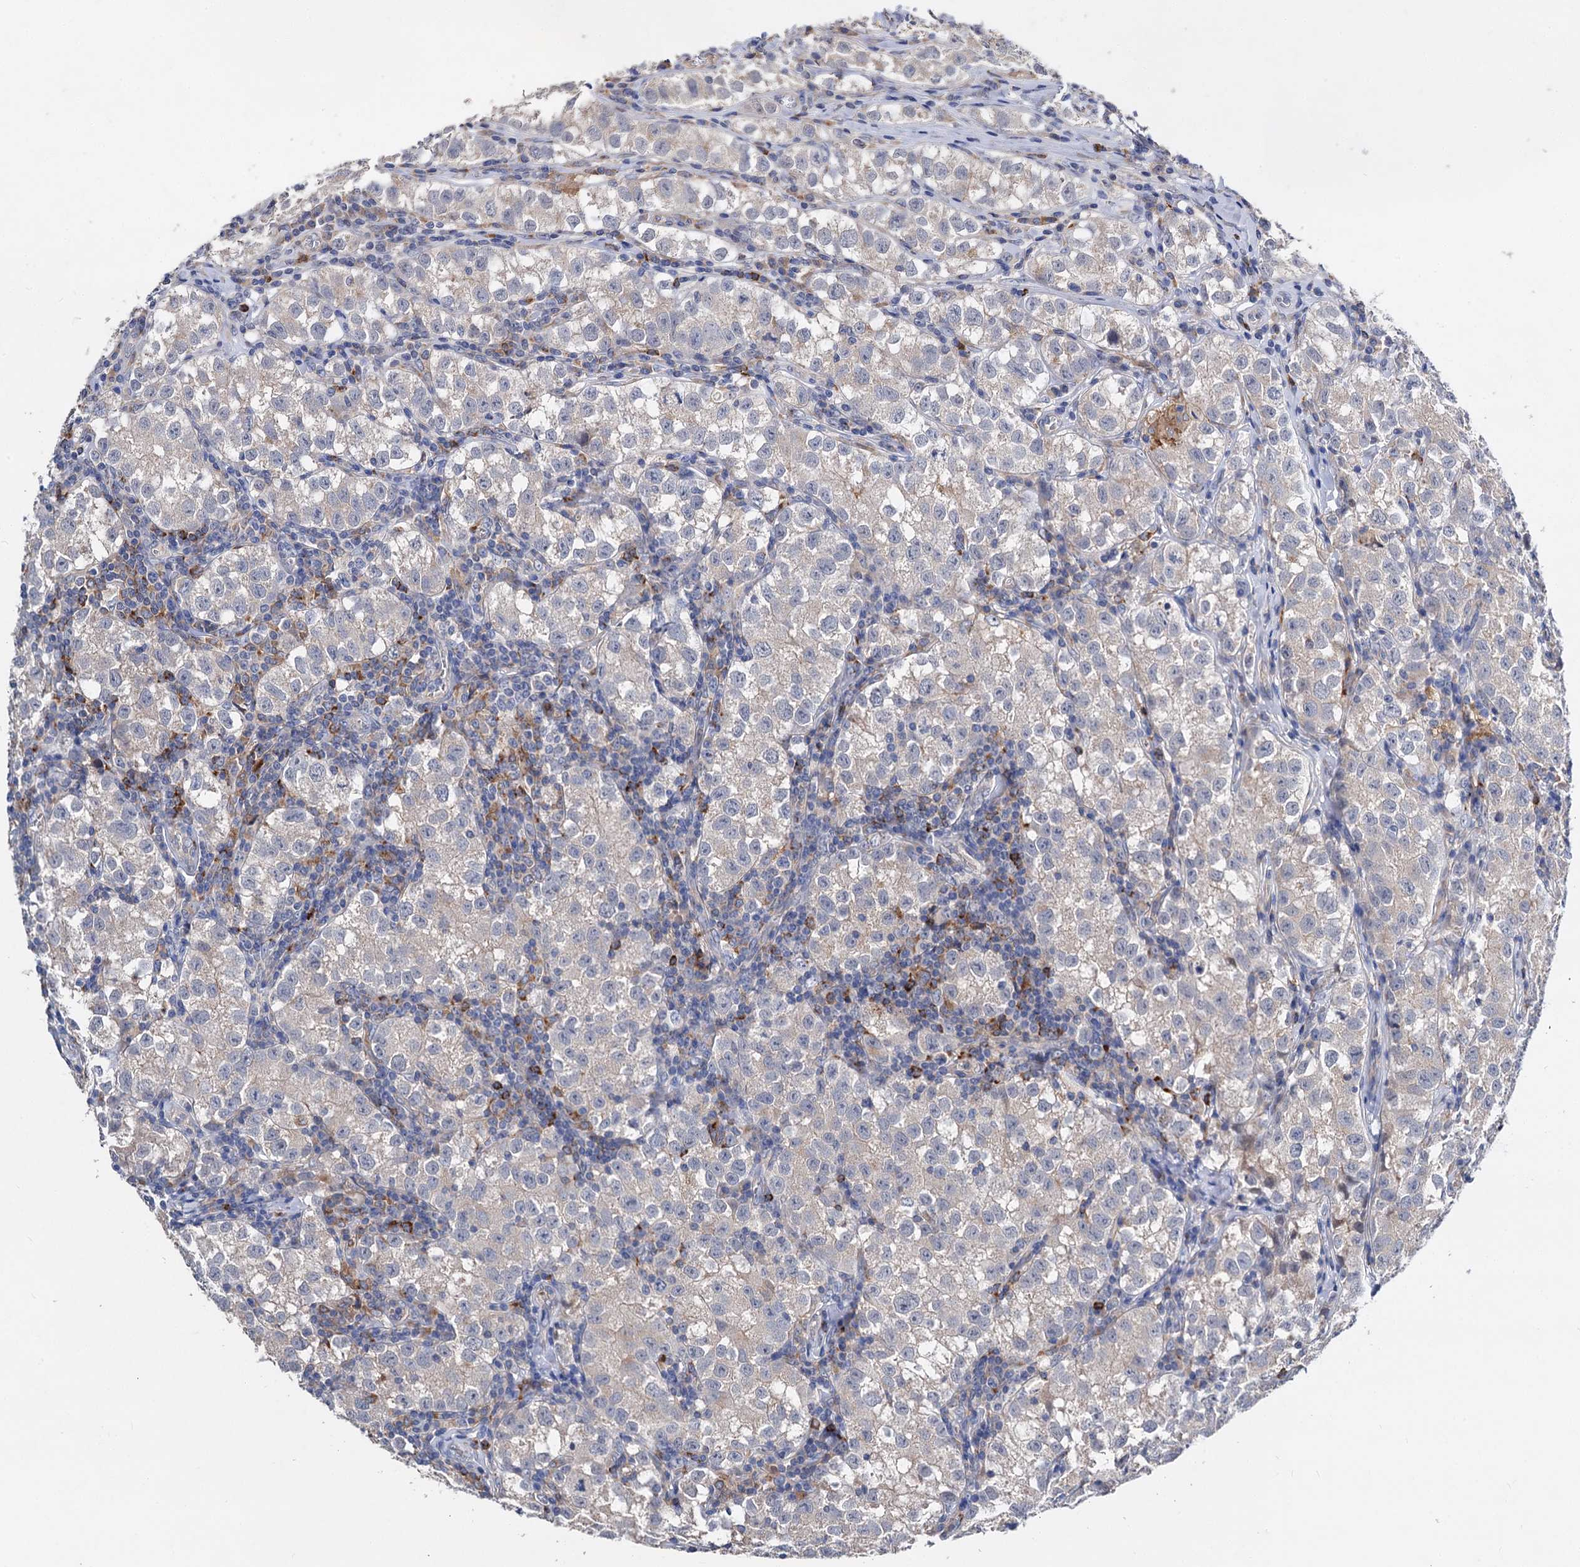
{"staining": {"intensity": "negative", "quantity": "none", "location": "none"}, "tissue": "testis cancer", "cell_type": "Tumor cells", "image_type": "cancer", "snomed": [{"axis": "morphology", "description": "Seminoma, NOS"}, {"axis": "morphology", "description": "Carcinoma, Embryonal, NOS"}, {"axis": "topography", "description": "Testis"}], "caption": "Histopathology image shows no significant protein staining in tumor cells of testis cancer (seminoma).", "gene": "HVCN1", "patient": {"sex": "male", "age": 43}}